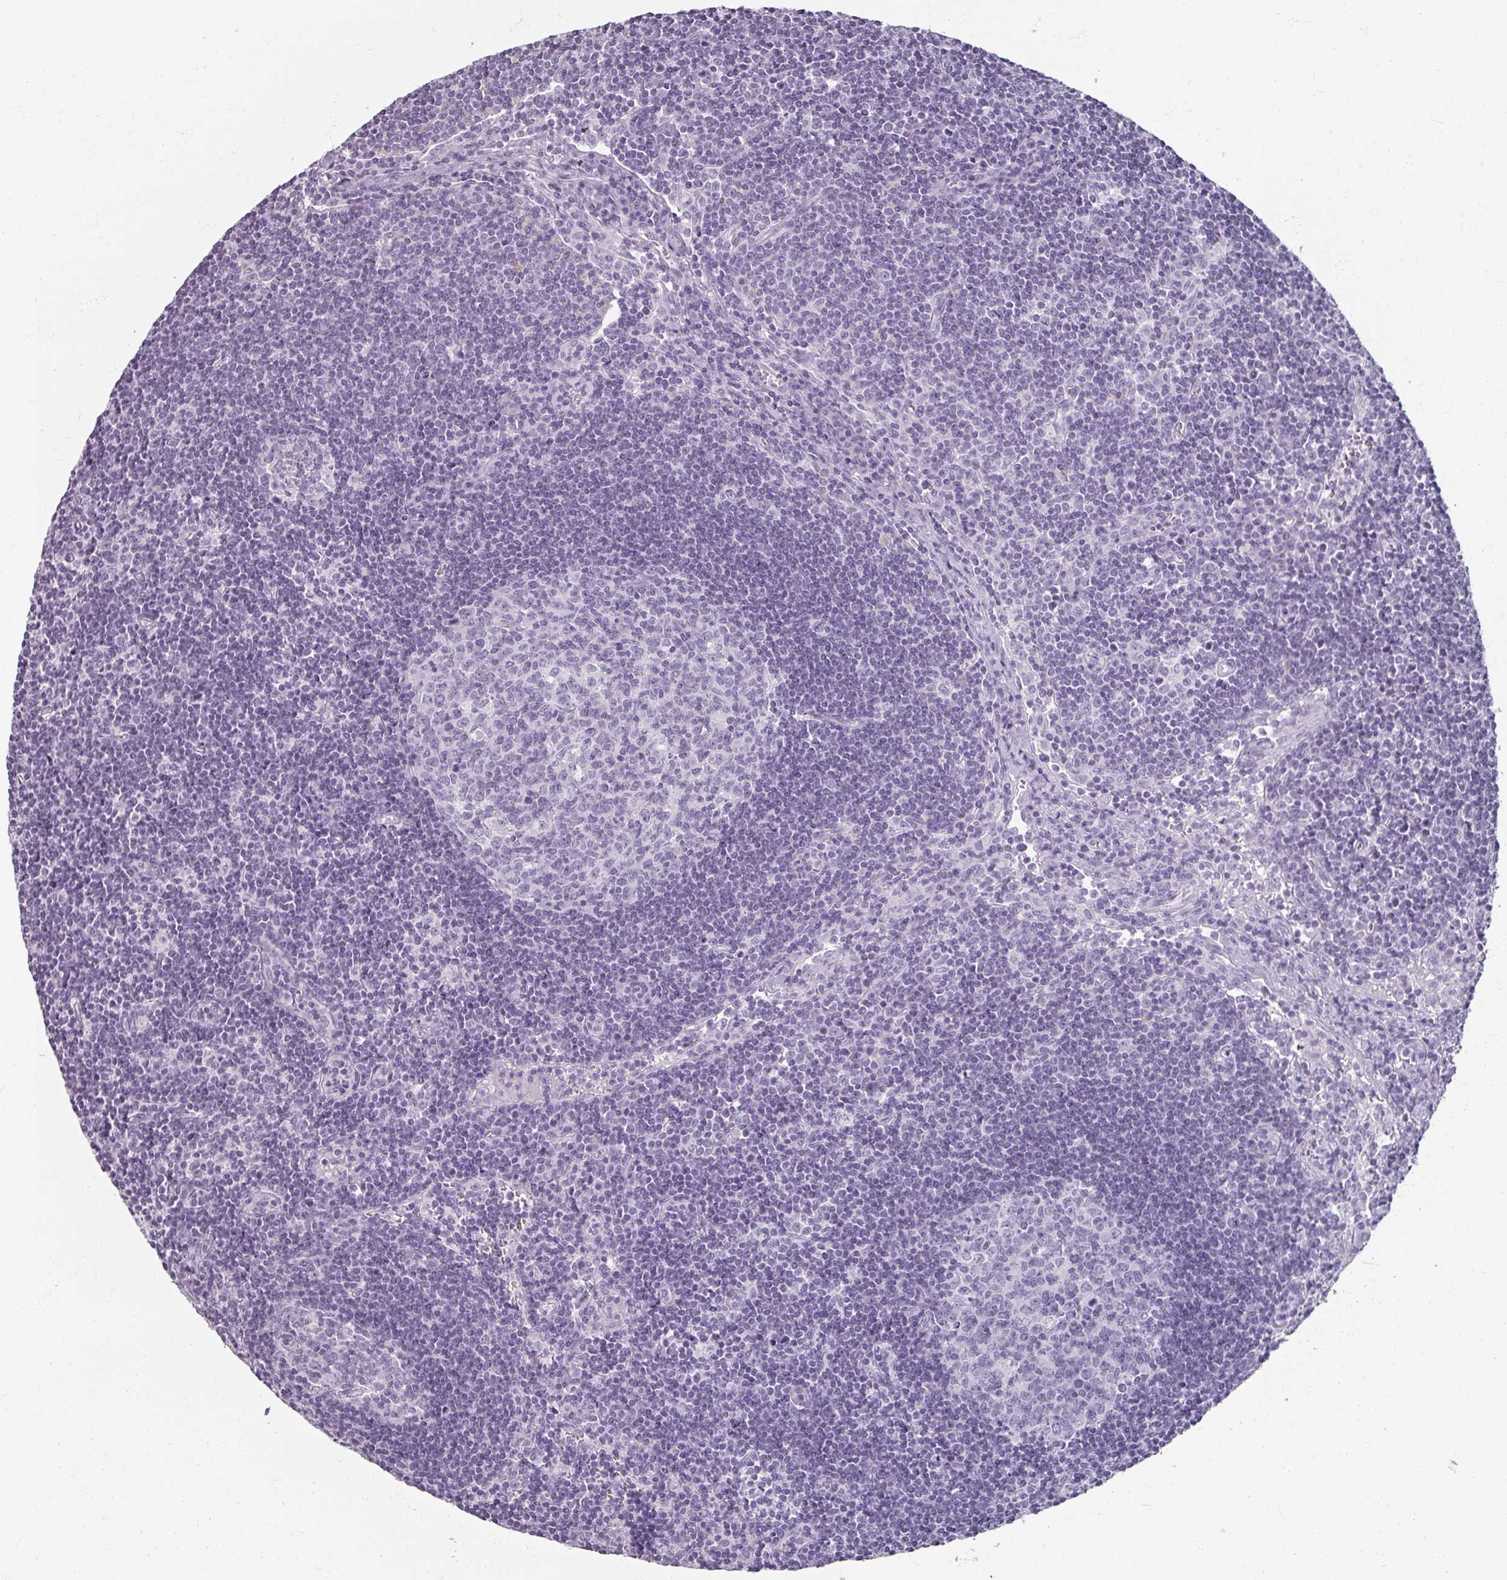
{"staining": {"intensity": "negative", "quantity": "none", "location": "none"}, "tissue": "lymph node", "cell_type": "Germinal center cells", "image_type": "normal", "snomed": [{"axis": "morphology", "description": "Normal tissue, NOS"}, {"axis": "topography", "description": "Lymph node"}], "caption": "High magnification brightfield microscopy of normal lymph node stained with DAB (brown) and counterstained with hematoxylin (blue): germinal center cells show no significant expression. (Stains: DAB (3,3'-diaminobenzidine) immunohistochemistry with hematoxylin counter stain, Microscopy: brightfield microscopy at high magnification).", "gene": "REG3A", "patient": {"sex": "female", "age": 29}}